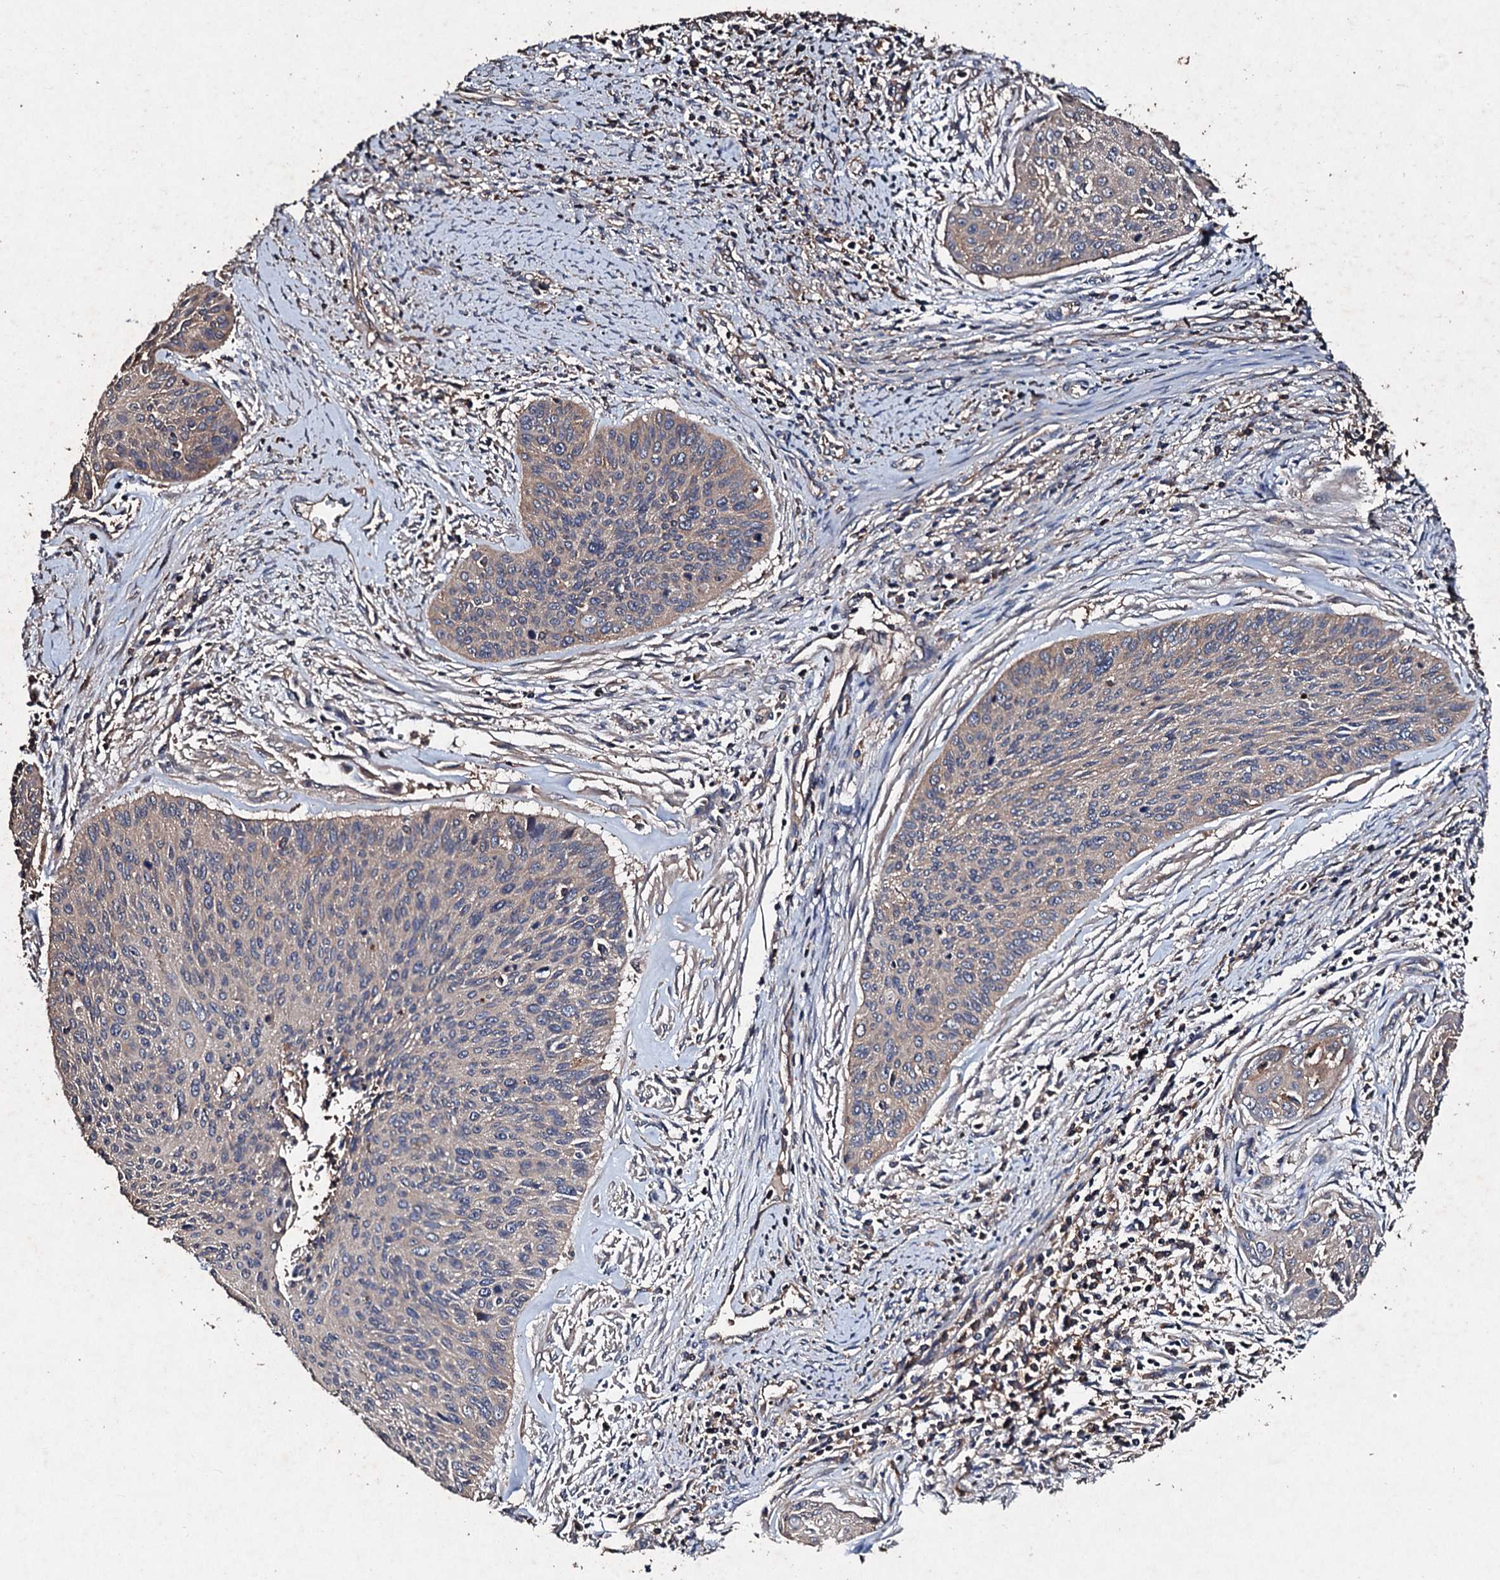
{"staining": {"intensity": "weak", "quantity": "<25%", "location": "cytoplasmic/membranous"}, "tissue": "cervical cancer", "cell_type": "Tumor cells", "image_type": "cancer", "snomed": [{"axis": "morphology", "description": "Squamous cell carcinoma, NOS"}, {"axis": "topography", "description": "Cervix"}], "caption": "There is no significant staining in tumor cells of cervical cancer (squamous cell carcinoma).", "gene": "KERA", "patient": {"sex": "female", "age": 55}}